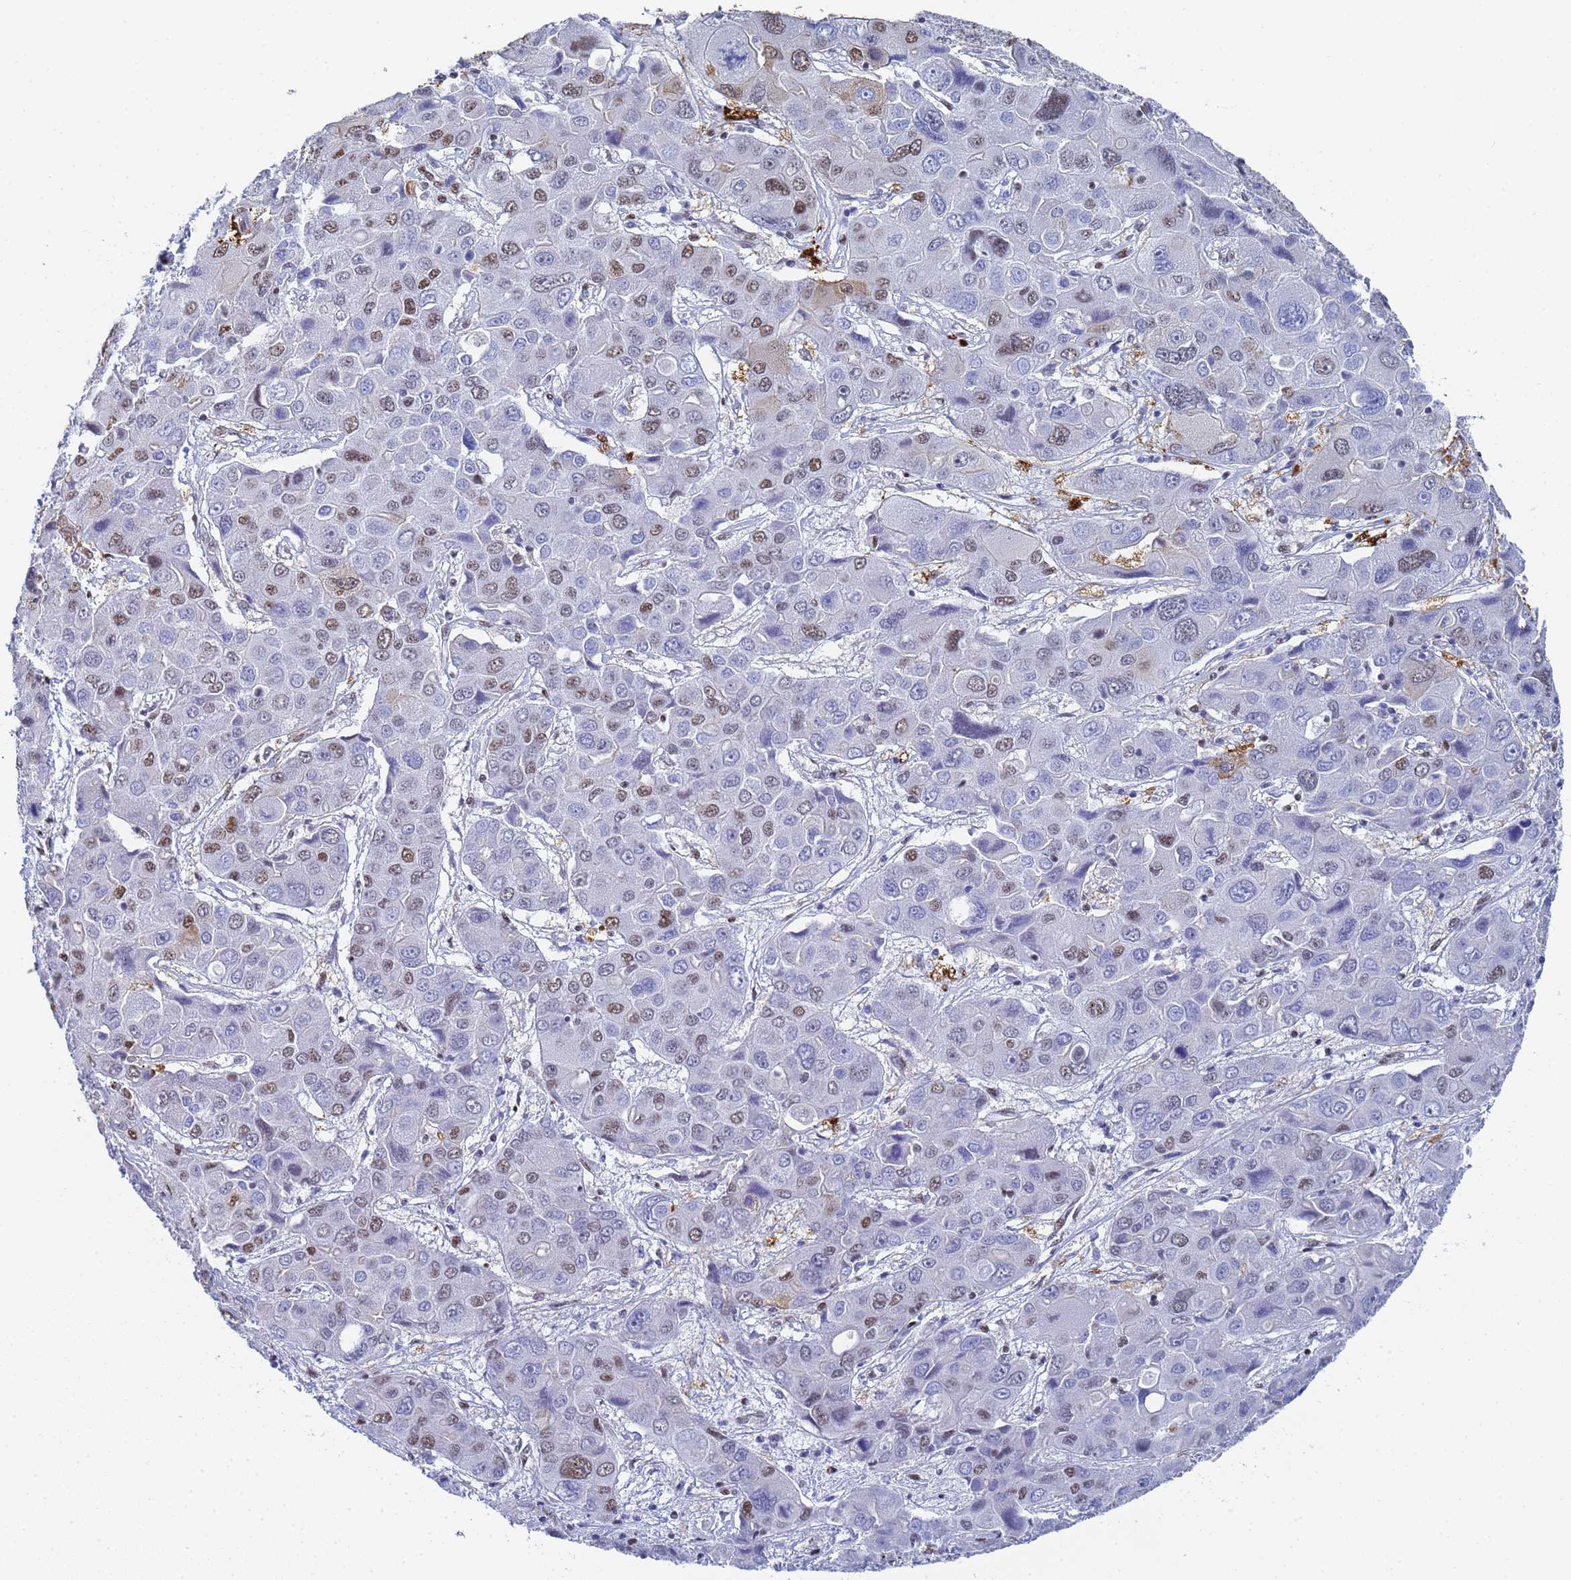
{"staining": {"intensity": "moderate", "quantity": "<25%", "location": "nuclear"}, "tissue": "liver cancer", "cell_type": "Tumor cells", "image_type": "cancer", "snomed": [{"axis": "morphology", "description": "Cholangiocarcinoma"}, {"axis": "topography", "description": "Liver"}], "caption": "The micrograph reveals staining of liver cancer, revealing moderate nuclear protein positivity (brown color) within tumor cells.", "gene": "PRRT4", "patient": {"sex": "male", "age": 67}}